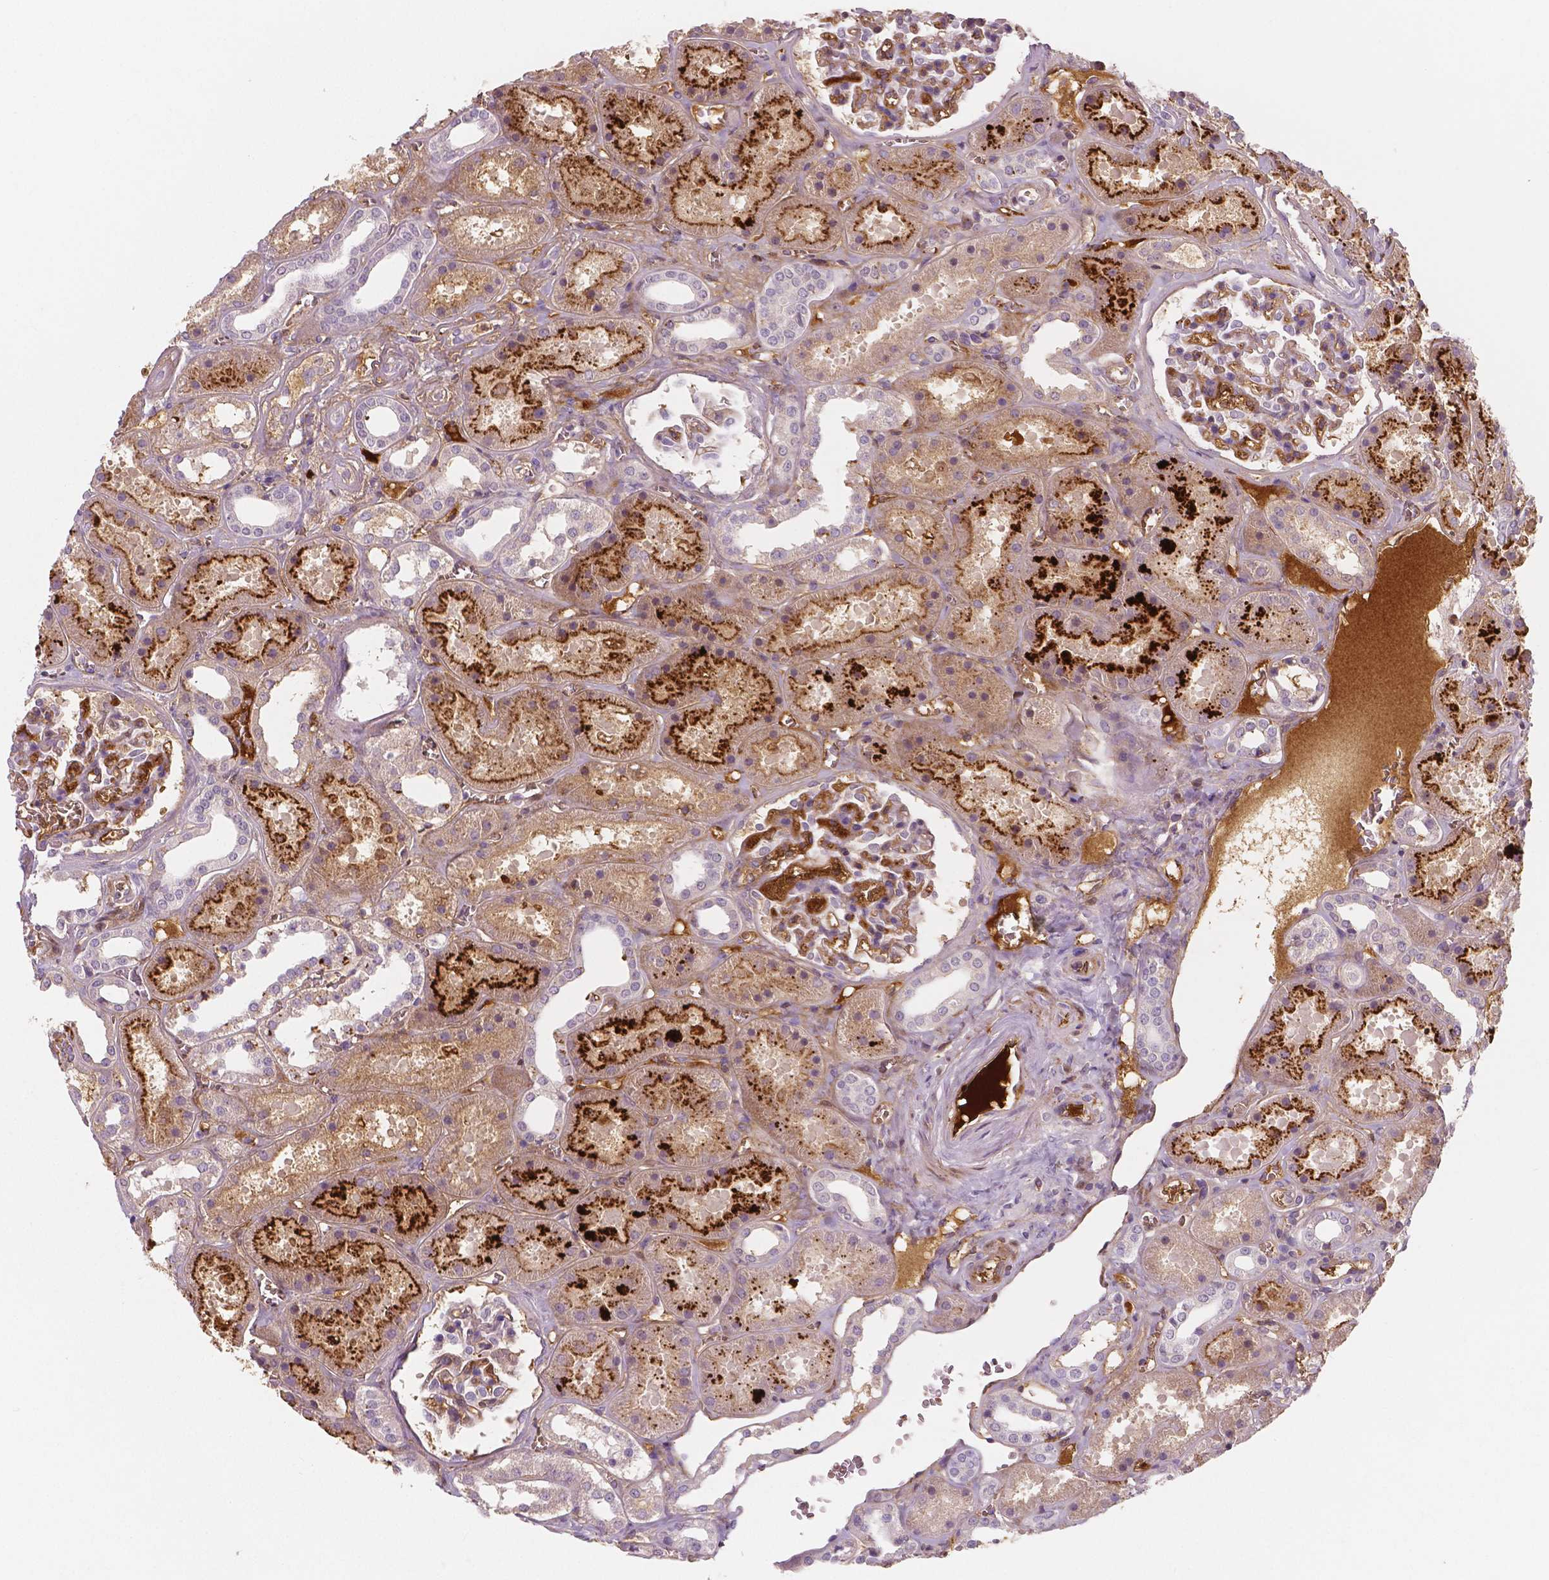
{"staining": {"intensity": "negative", "quantity": "none", "location": "none"}, "tissue": "kidney", "cell_type": "Cells in glomeruli", "image_type": "normal", "snomed": [{"axis": "morphology", "description": "Normal tissue, NOS"}, {"axis": "topography", "description": "Kidney"}], "caption": "Immunohistochemistry (IHC) of unremarkable kidney displays no staining in cells in glomeruli.", "gene": "APOA4", "patient": {"sex": "female", "age": 41}}